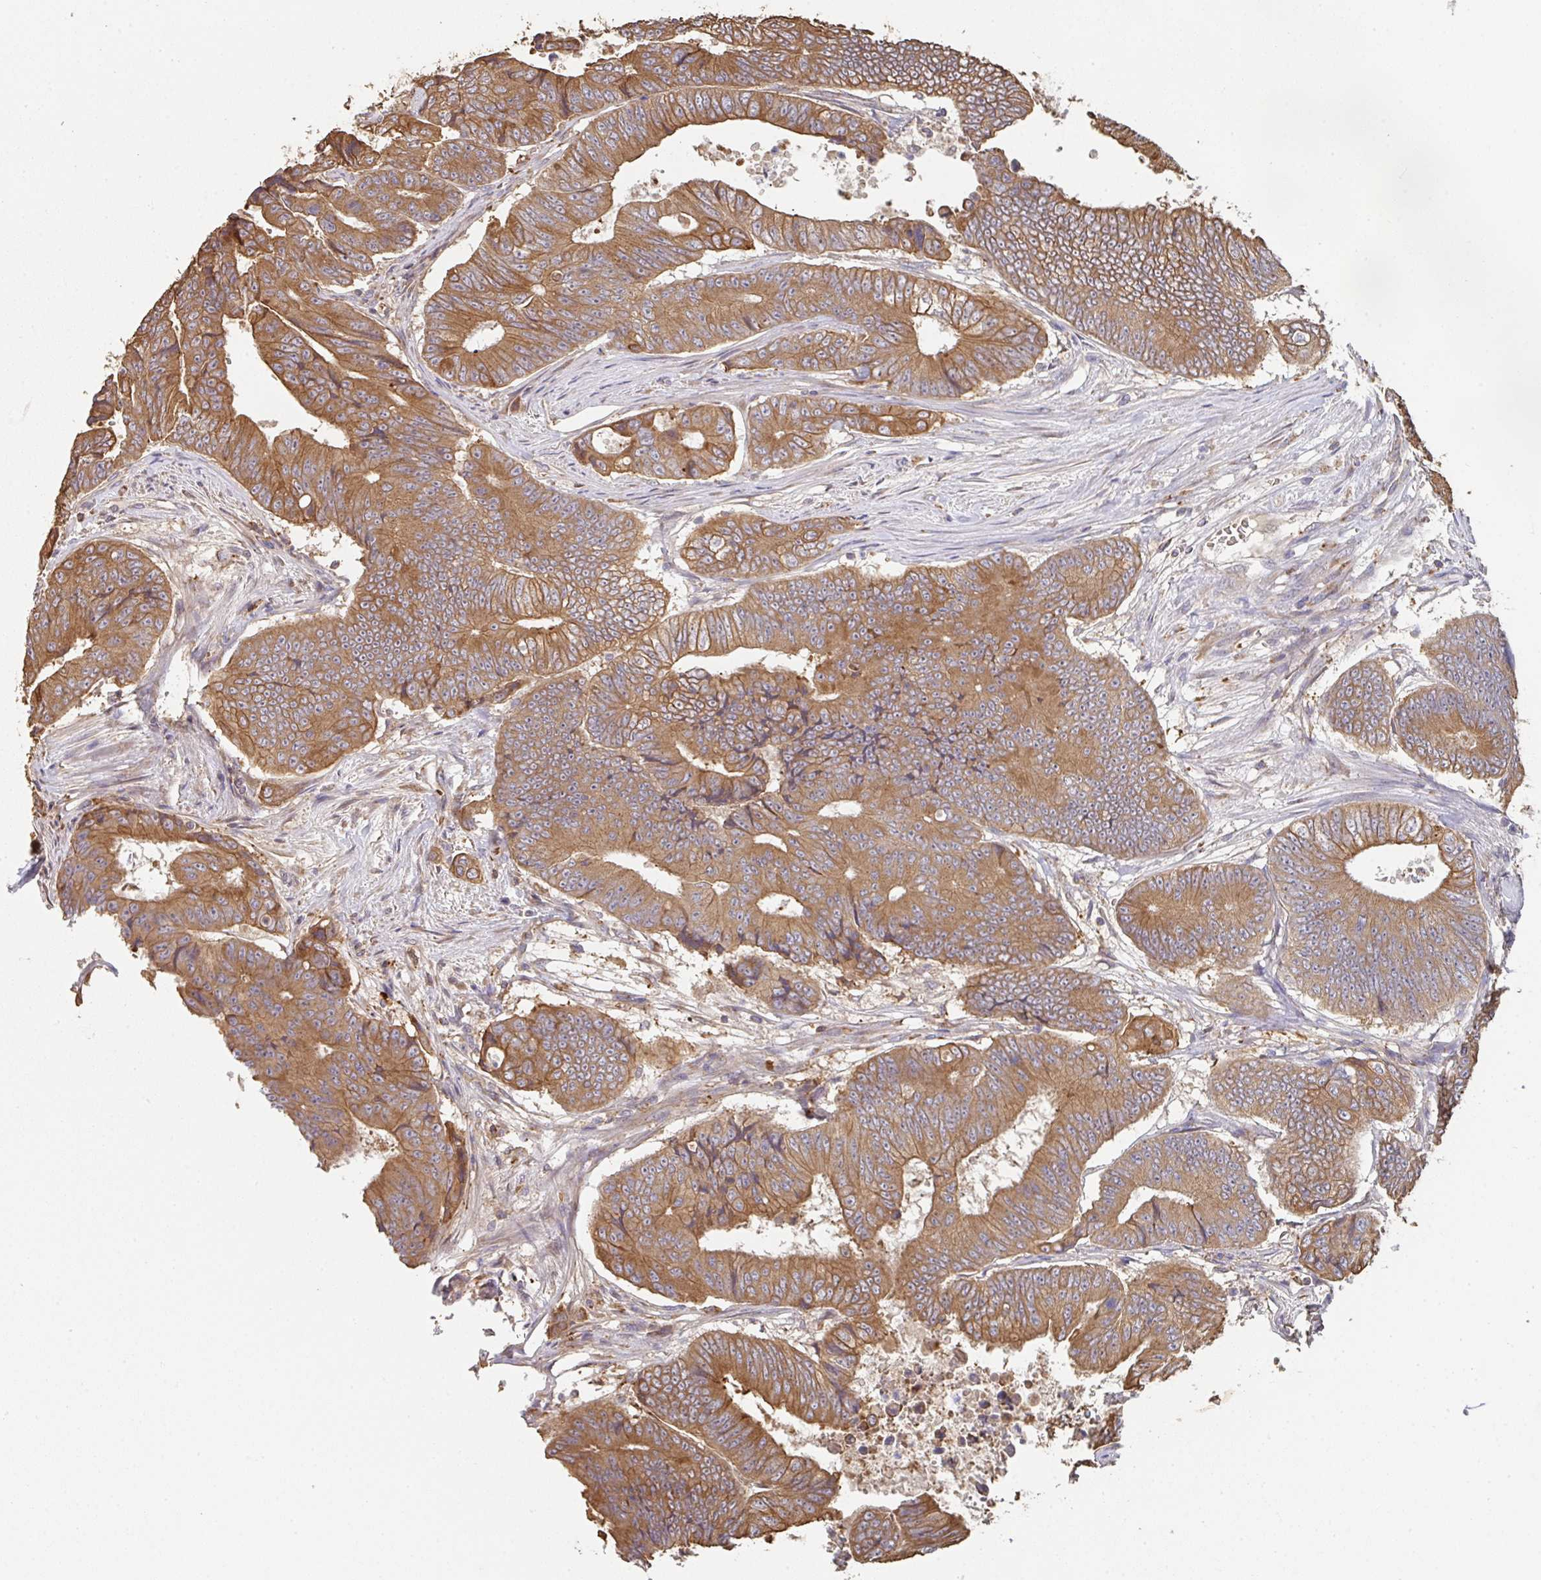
{"staining": {"intensity": "moderate", "quantity": ">75%", "location": "cytoplasmic/membranous"}, "tissue": "colorectal cancer", "cell_type": "Tumor cells", "image_type": "cancer", "snomed": [{"axis": "morphology", "description": "Adenocarcinoma, NOS"}, {"axis": "topography", "description": "Colon"}], "caption": "A high-resolution histopathology image shows immunohistochemistry (IHC) staining of colorectal cancer, which demonstrates moderate cytoplasmic/membranous staining in about >75% of tumor cells.", "gene": "POLG", "patient": {"sex": "female", "age": 48}}